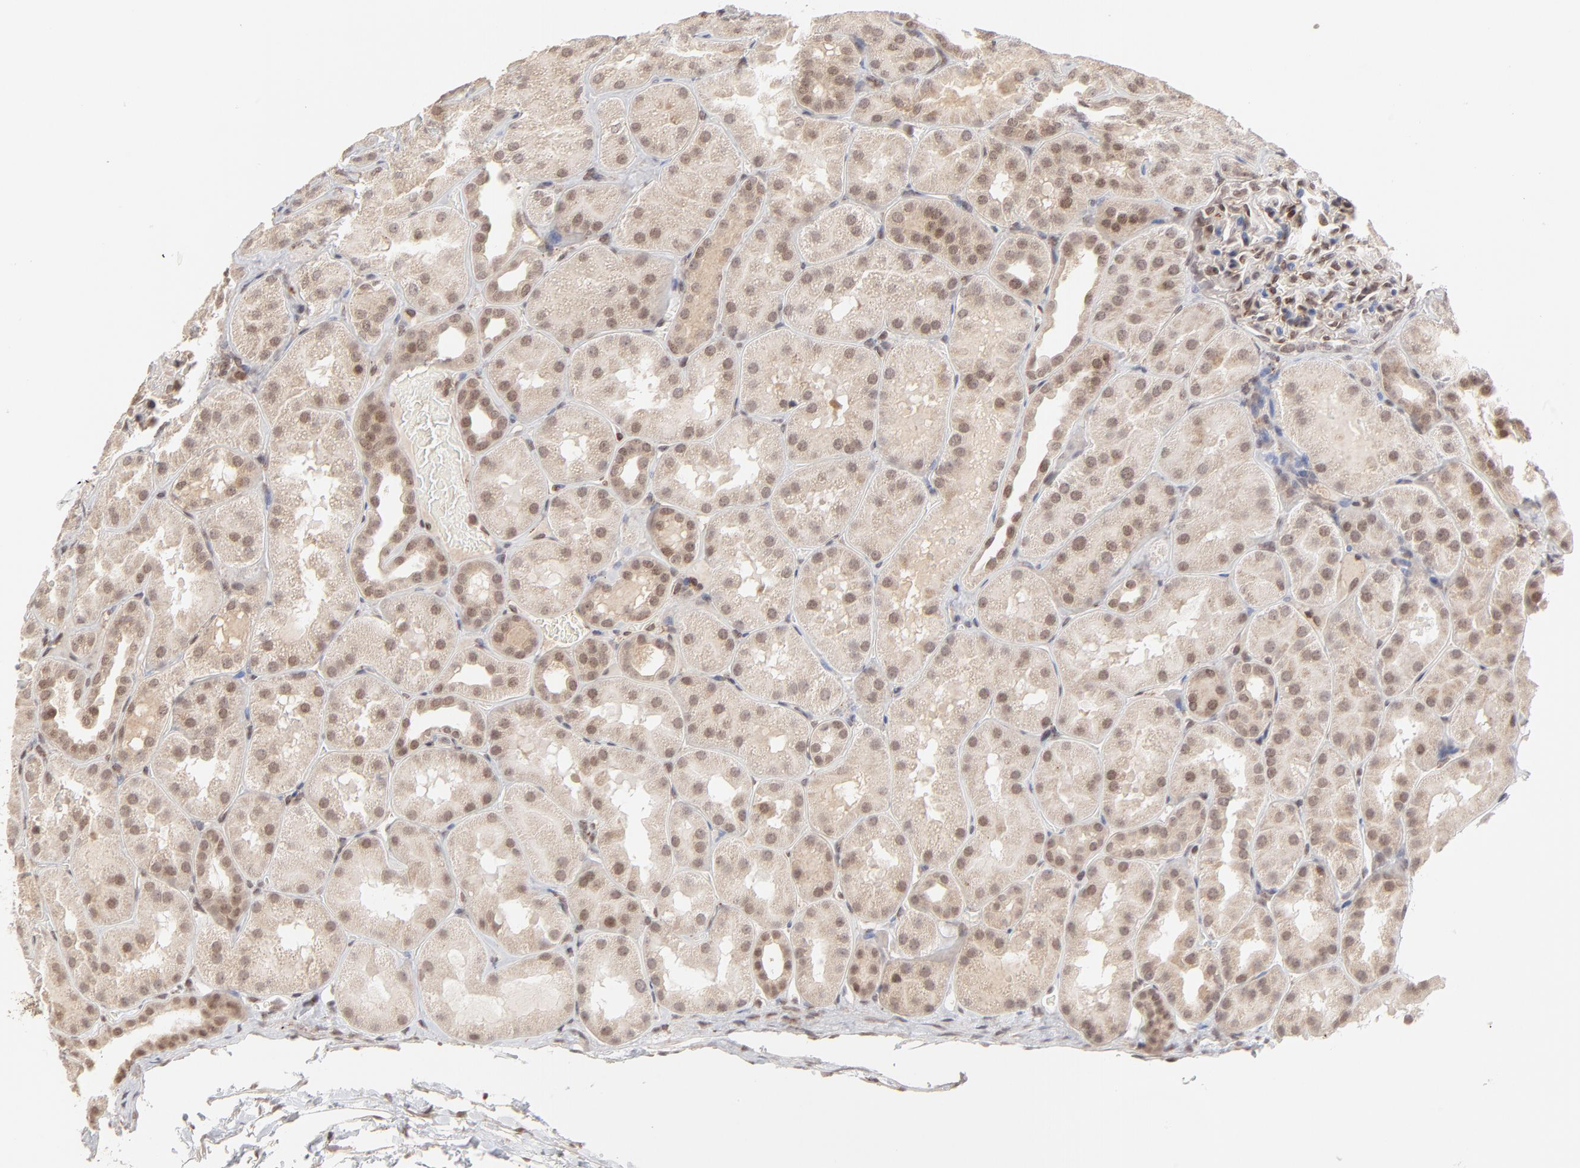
{"staining": {"intensity": "moderate", "quantity": ">75%", "location": "nuclear"}, "tissue": "kidney", "cell_type": "Cells in glomeruli", "image_type": "normal", "snomed": [{"axis": "morphology", "description": "Normal tissue, NOS"}, {"axis": "topography", "description": "Kidney"}], "caption": "This micrograph demonstrates benign kidney stained with immunohistochemistry (IHC) to label a protein in brown. The nuclear of cells in glomeruli show moderate positivity for the protein. Nuclei are counter-stained blue.", "gene": "ARIH1", "patient": {"sex": "male", "age": 28}}